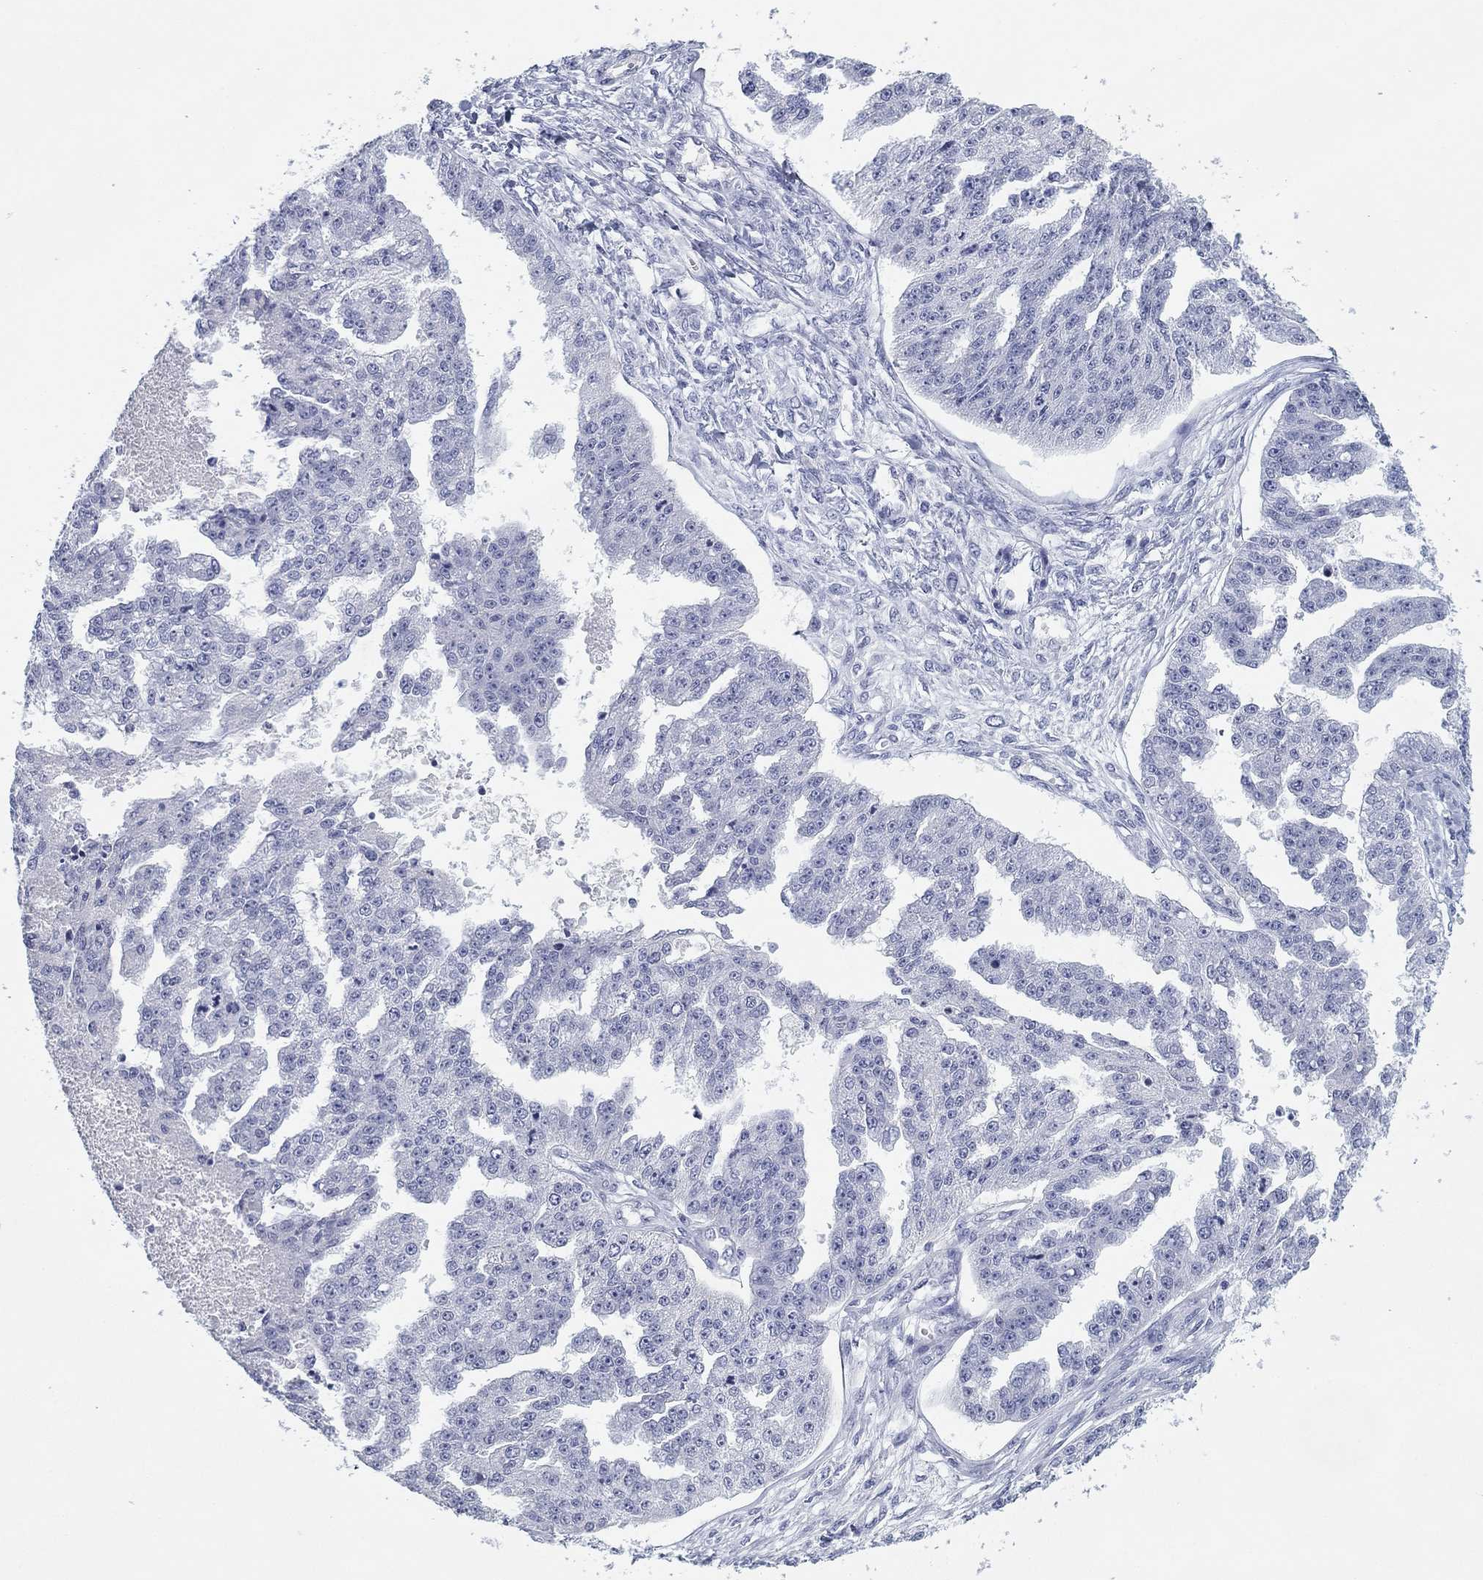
{"staining": {"intensity": "negative", "quantity": "none", "location": "none"}, "tissue": "ovarian cancer", "cell_type": "Tumor cells", "image_type": "cancer", "snomed": [{"axis": "morphology", "description": "Cystadenocarcinoma, serous, NOS"}, {"axis": "topography", "description": "Ovary"}], "caption": "An image of human serous cystadenocarcinoma (ovarian) is negative for staining in tumor cells.", "gene": "CD79B", "patient": {"sex": "female", "age": 58}}